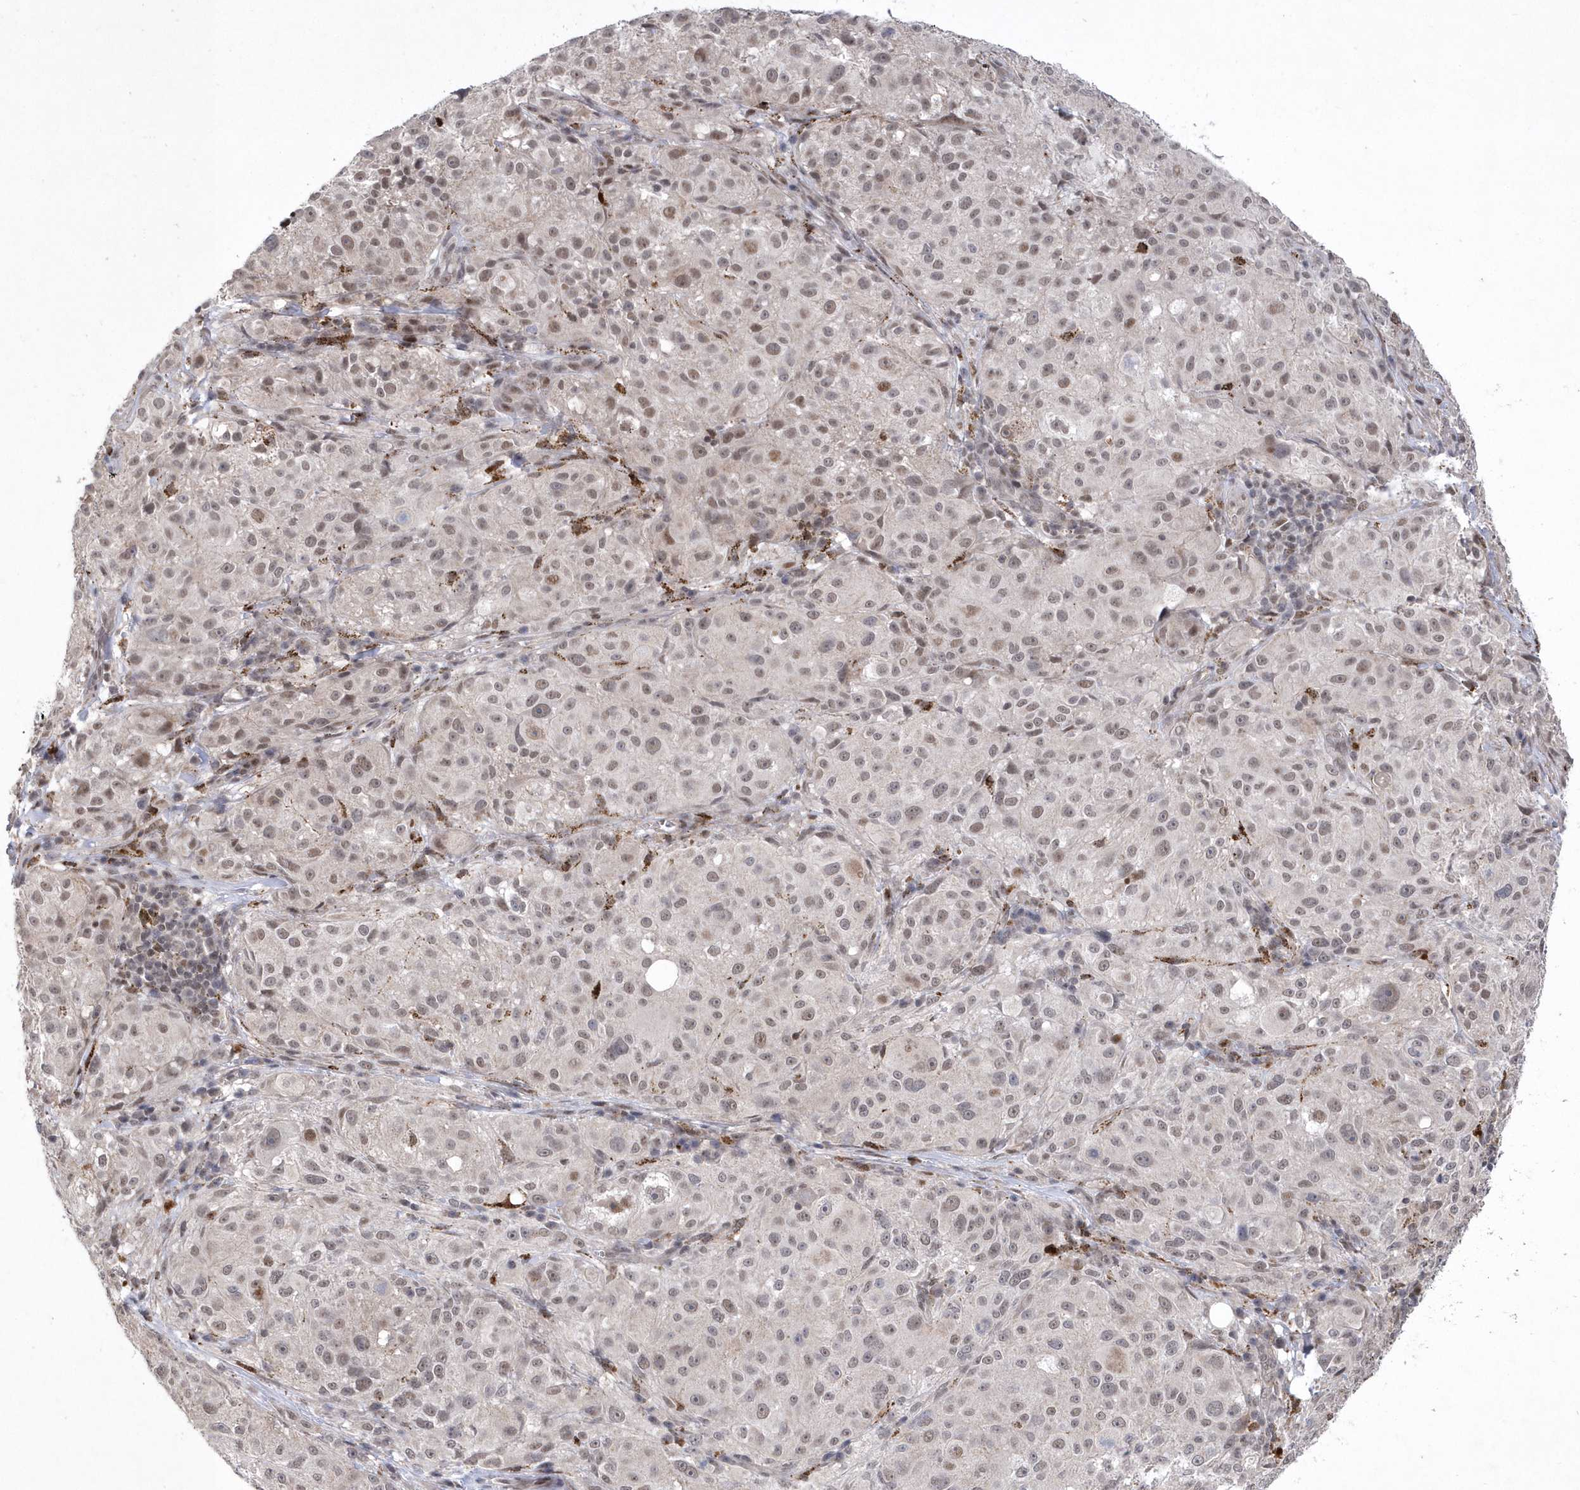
{"staining": {"intensity": "weak", "quantity": ">75%", "location": "nuclear"}, "tissue": "melanoma", "cell_type": "Tumor cells", "image_type": "cancer", "snomed": [{"axis": "morphology", "description": "Necrosis, NOS"}, {"axis": "morphology", "description": "Malignant melanoma, NOS"}, {"axis": "topography", "description": "Skin"}], "caption": "Protein staining by immunohistochemistry shows weak nuclear staining in approximately >75% of tumor cells in melanoma.", "gene": "BOD1L1", "patient": {"sex": "female", "age": 87}}